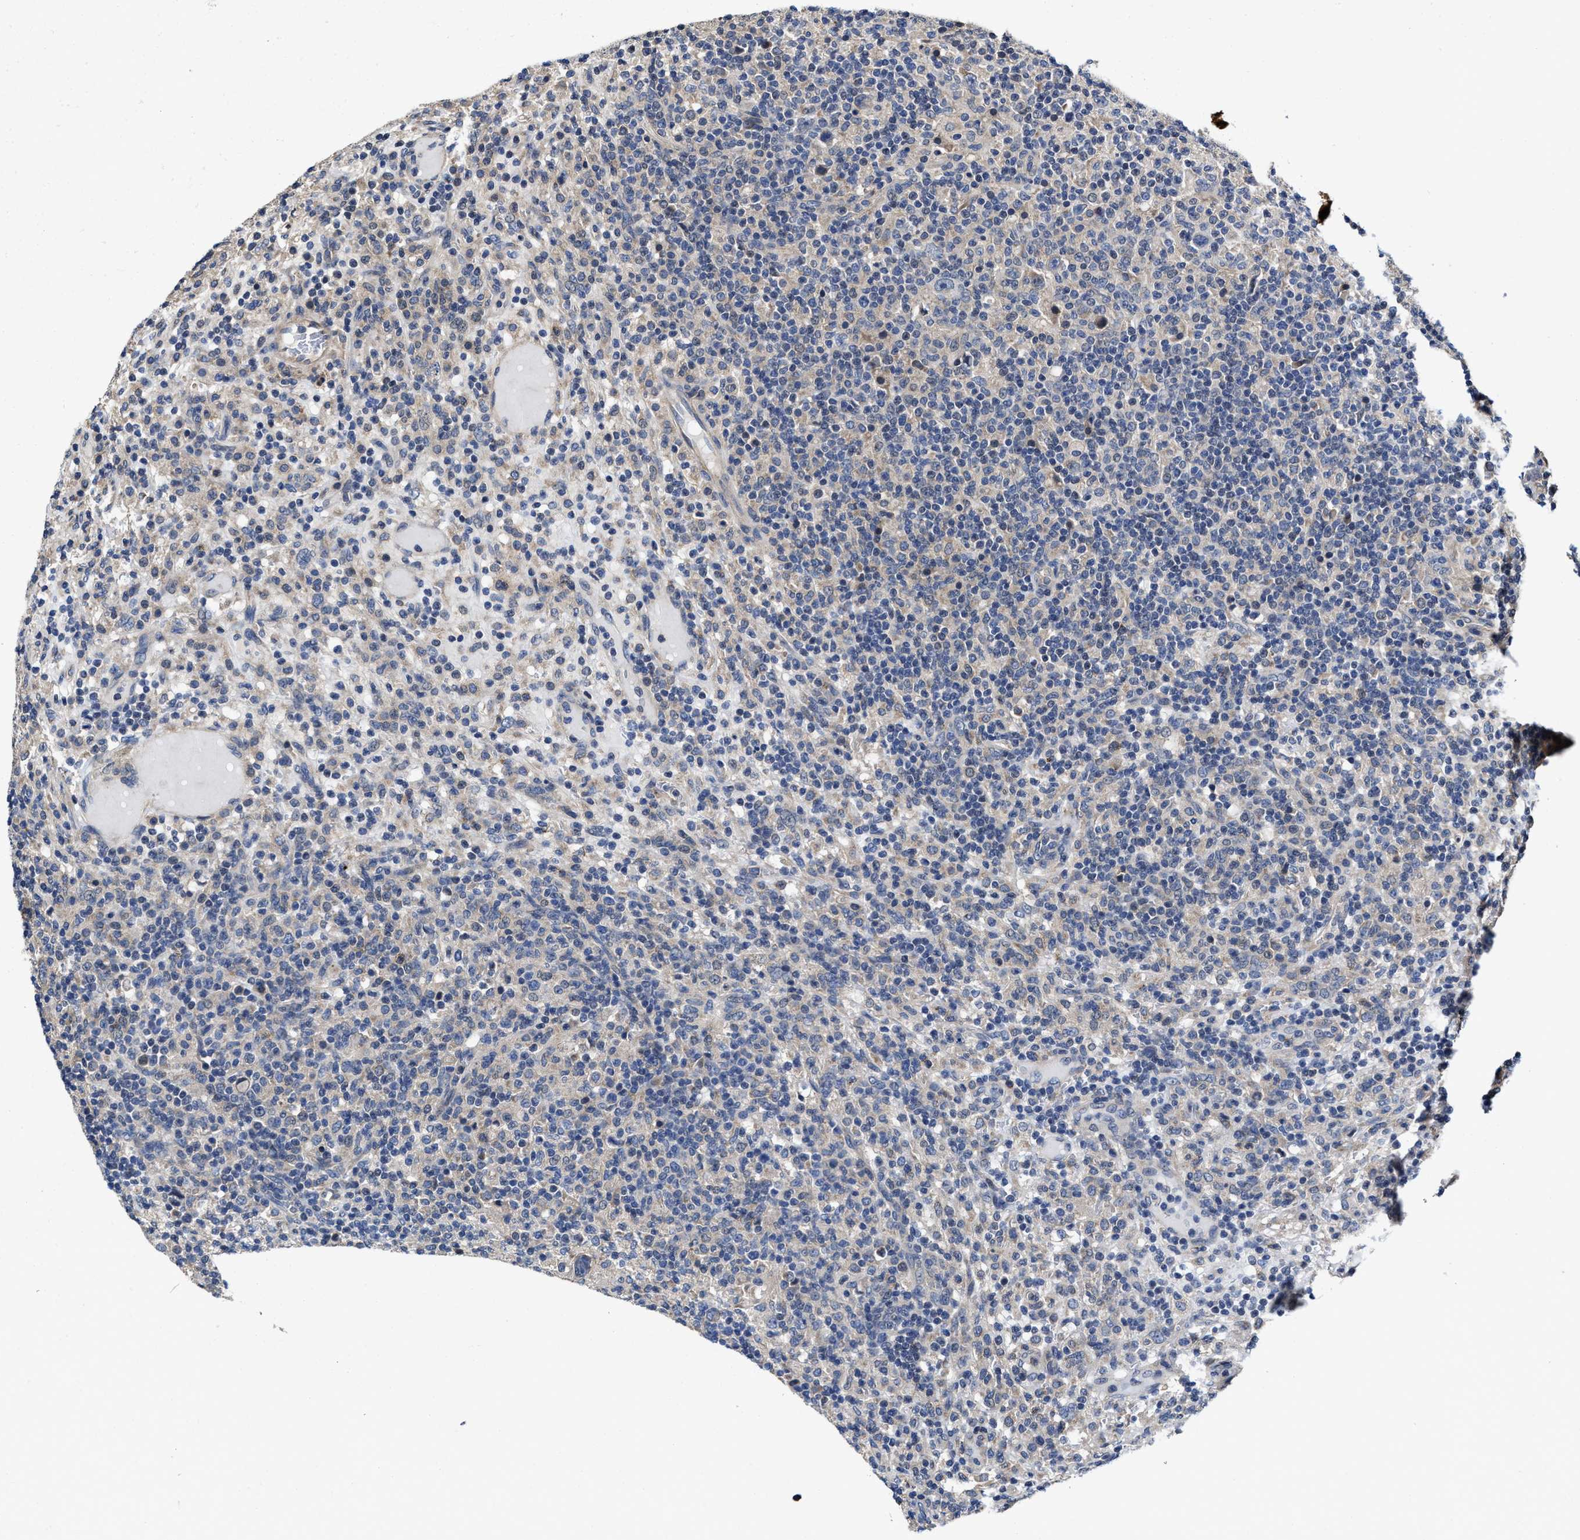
{"staining": {"intensity": "negative", "quantity": "none", "location": "none"}, "tissue": "lymphoma", "cell_type": "Tumor cells", "image_type": "cancer", "snomed": [{"axis": "morphology", "description": "Hodgkin's disease, NOS"}, {"axis": "topography", "description": "Lymph node"}], "caption": "Tumor cells are negative for brown protein staining in lymphoma. The staining is performed using DAB (3,3'-diaminobenzidine) brown chromogen with nuclei counter-stained in using hematoxylin.", "gene": "TRAF6", "patient": {"sex": "male", "age": 70}}